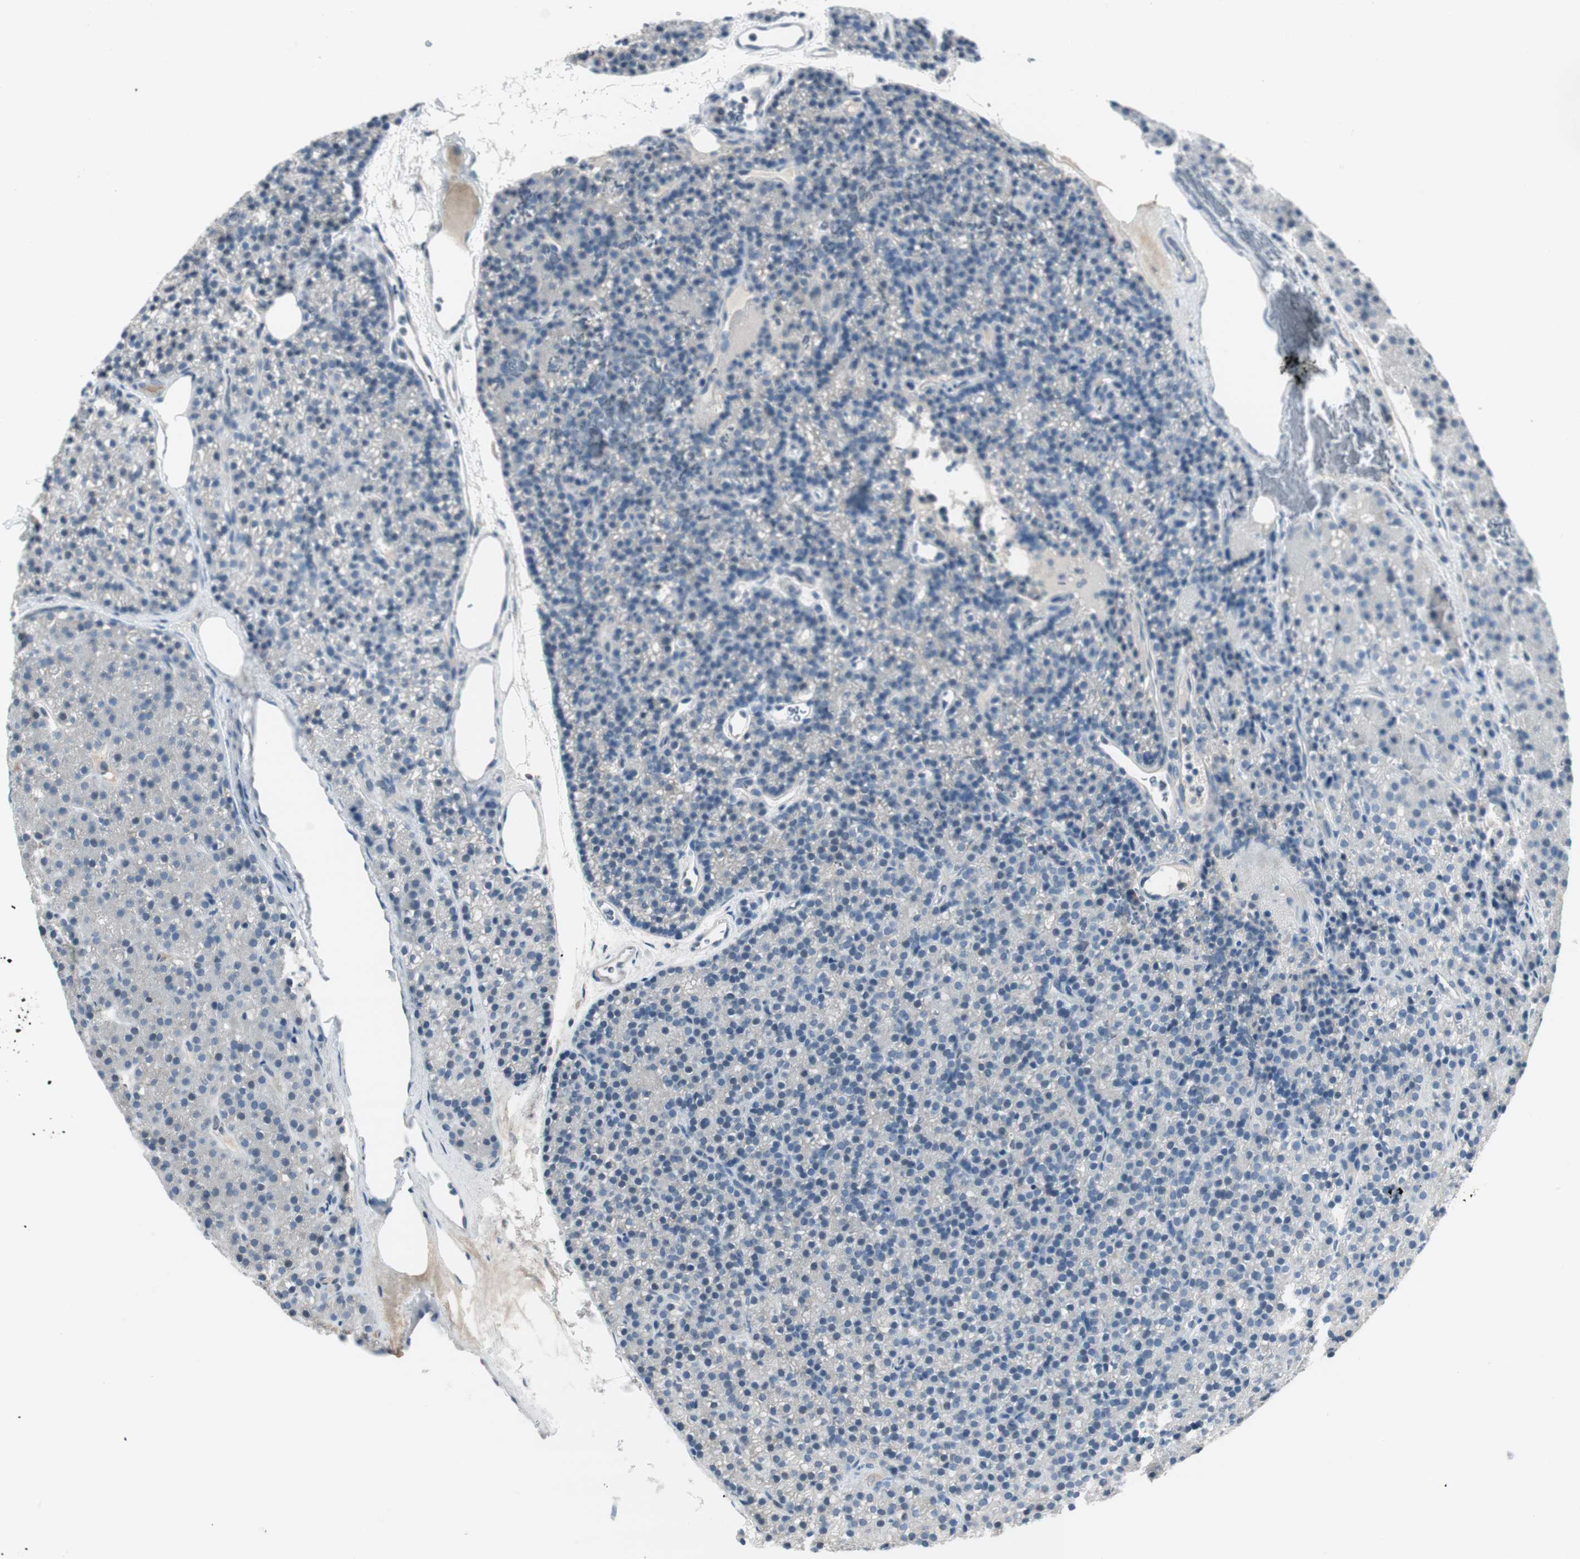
{"staining": {"intensity": "negative", "quantity": "none", "location": "none"}, "tissue": "parathyroid gland", "cell_type": "Glandular cells", "image_type": "normal", "snomed": [{"axis": "morphology", "description": "Normal tissue, NOS"}, {"axis": "morphology", "description": "Hyperplasia, NOS"}, {"axis": "topography", "description": "Parathyroid gland"}], "caption": "IHC image of benign parathyroid gland: human parathyroid gland stained with DAB (3,3'-diaminobenzidine) shows no significant protein expression in glandular cells.", "gene": "EVA1A", "patient": {"sex": "male", "age": 44}}